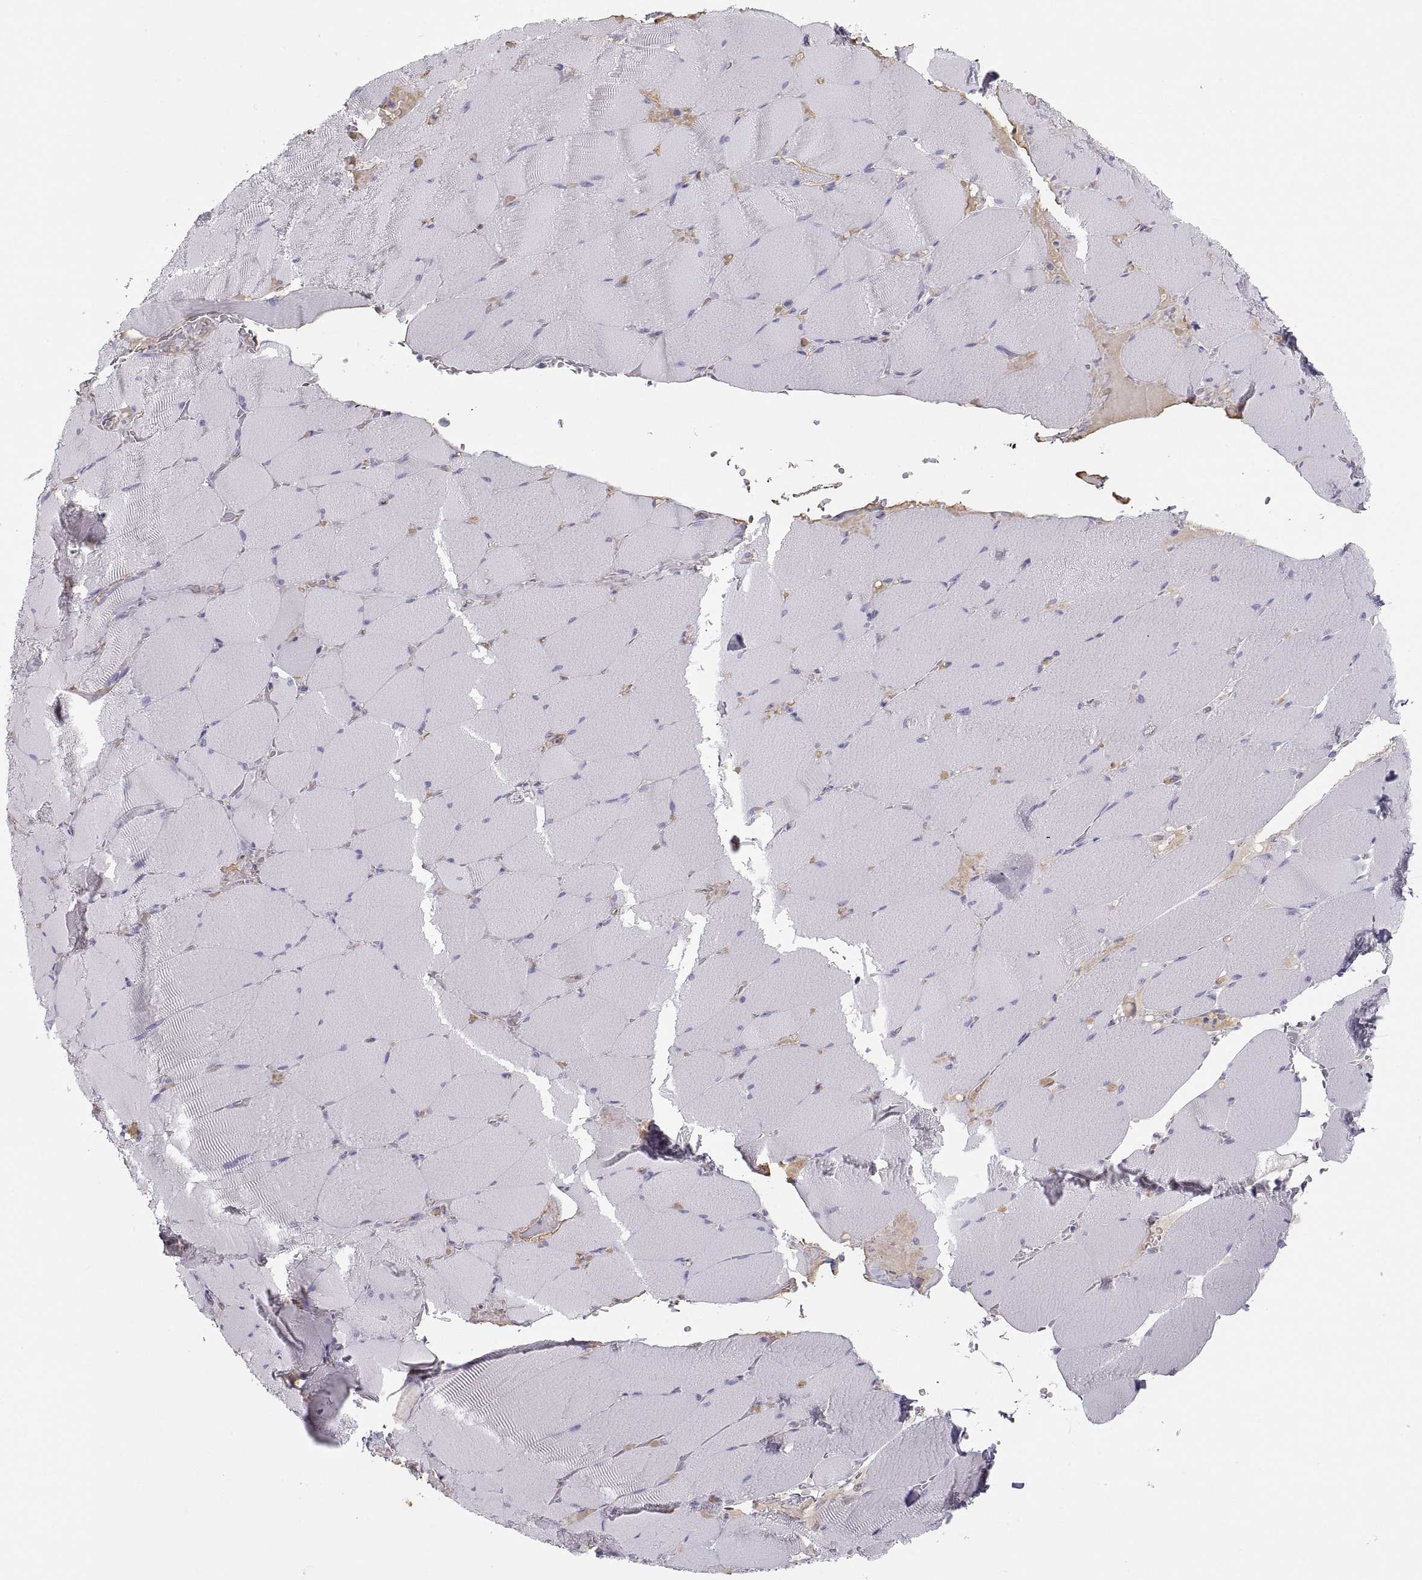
{"staining": {"intensity": "negative", "quantity": "none", "location": "none"}, "tissue": "skeletal muscle", "cell_type": "Myocytes", "image_type": "normal", "snomed": [{"axis": "morphology", "description": "Normal tissue, NOS"}, {"axis": "topography", "description": "Skeletal muscle"}], "caption": "Skeletal muscle stained for a protein using immunohistochemistry (IHC) displays no expression myocytes.", "gene": "MAGEB2", "patient": {"sex": "male", "age": 56}}